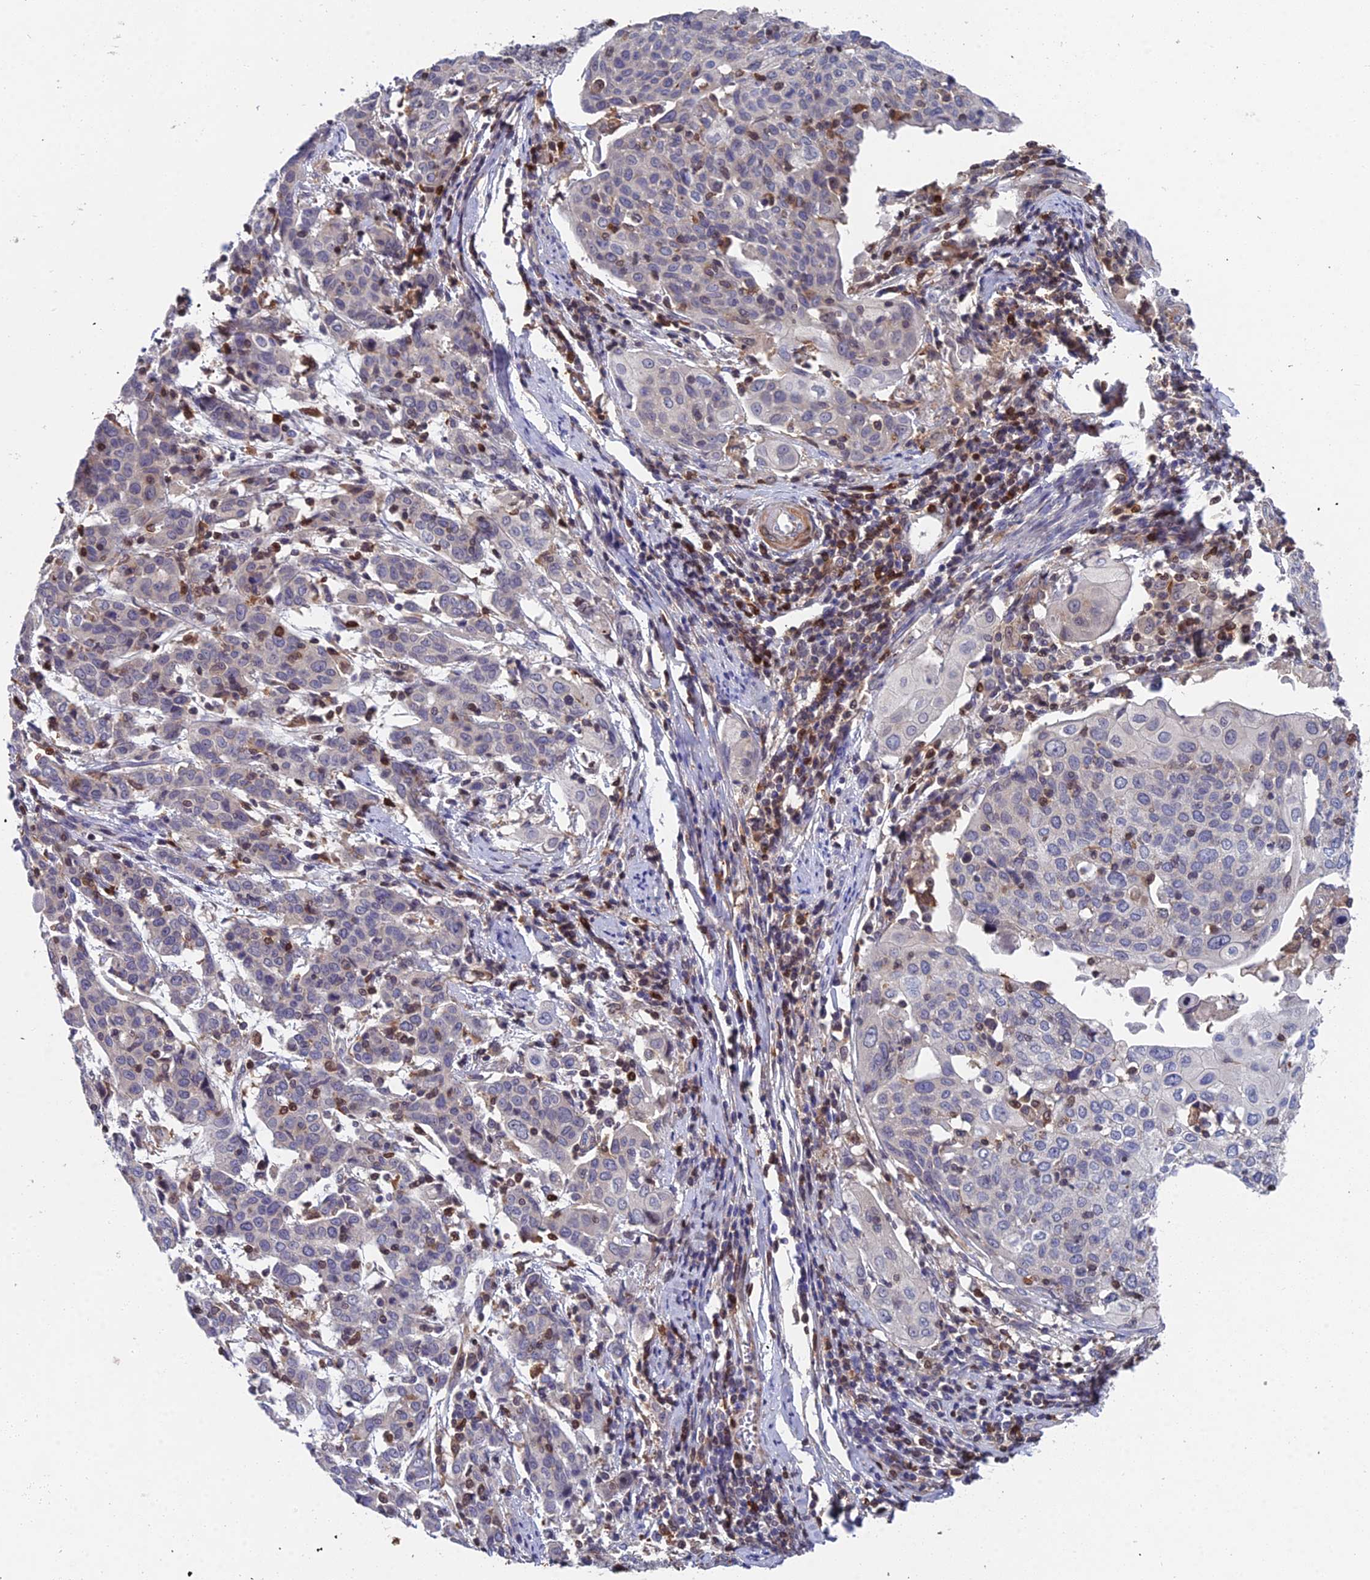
{"staining": {"intensity": "negative", "quantity": "none", "location": "none"}, "tissue": "cervical cancer", "cell_type": "Tumor cells", "image_type": "cancer", "snomed": [{"axis": "morphology", "description": "Squamous cell carcinoma, NOS"}, {"axis": "topography", "description": "Cervix"}], "caption": "Immunohistochemistry (IHC) micrograph of human squamous cell carcinoma (cervical) stained for a protein (brown), which shows no positivity in tumor cells.", "gene": "GALK2", "patient": {"sex": "female", "age": 67}}